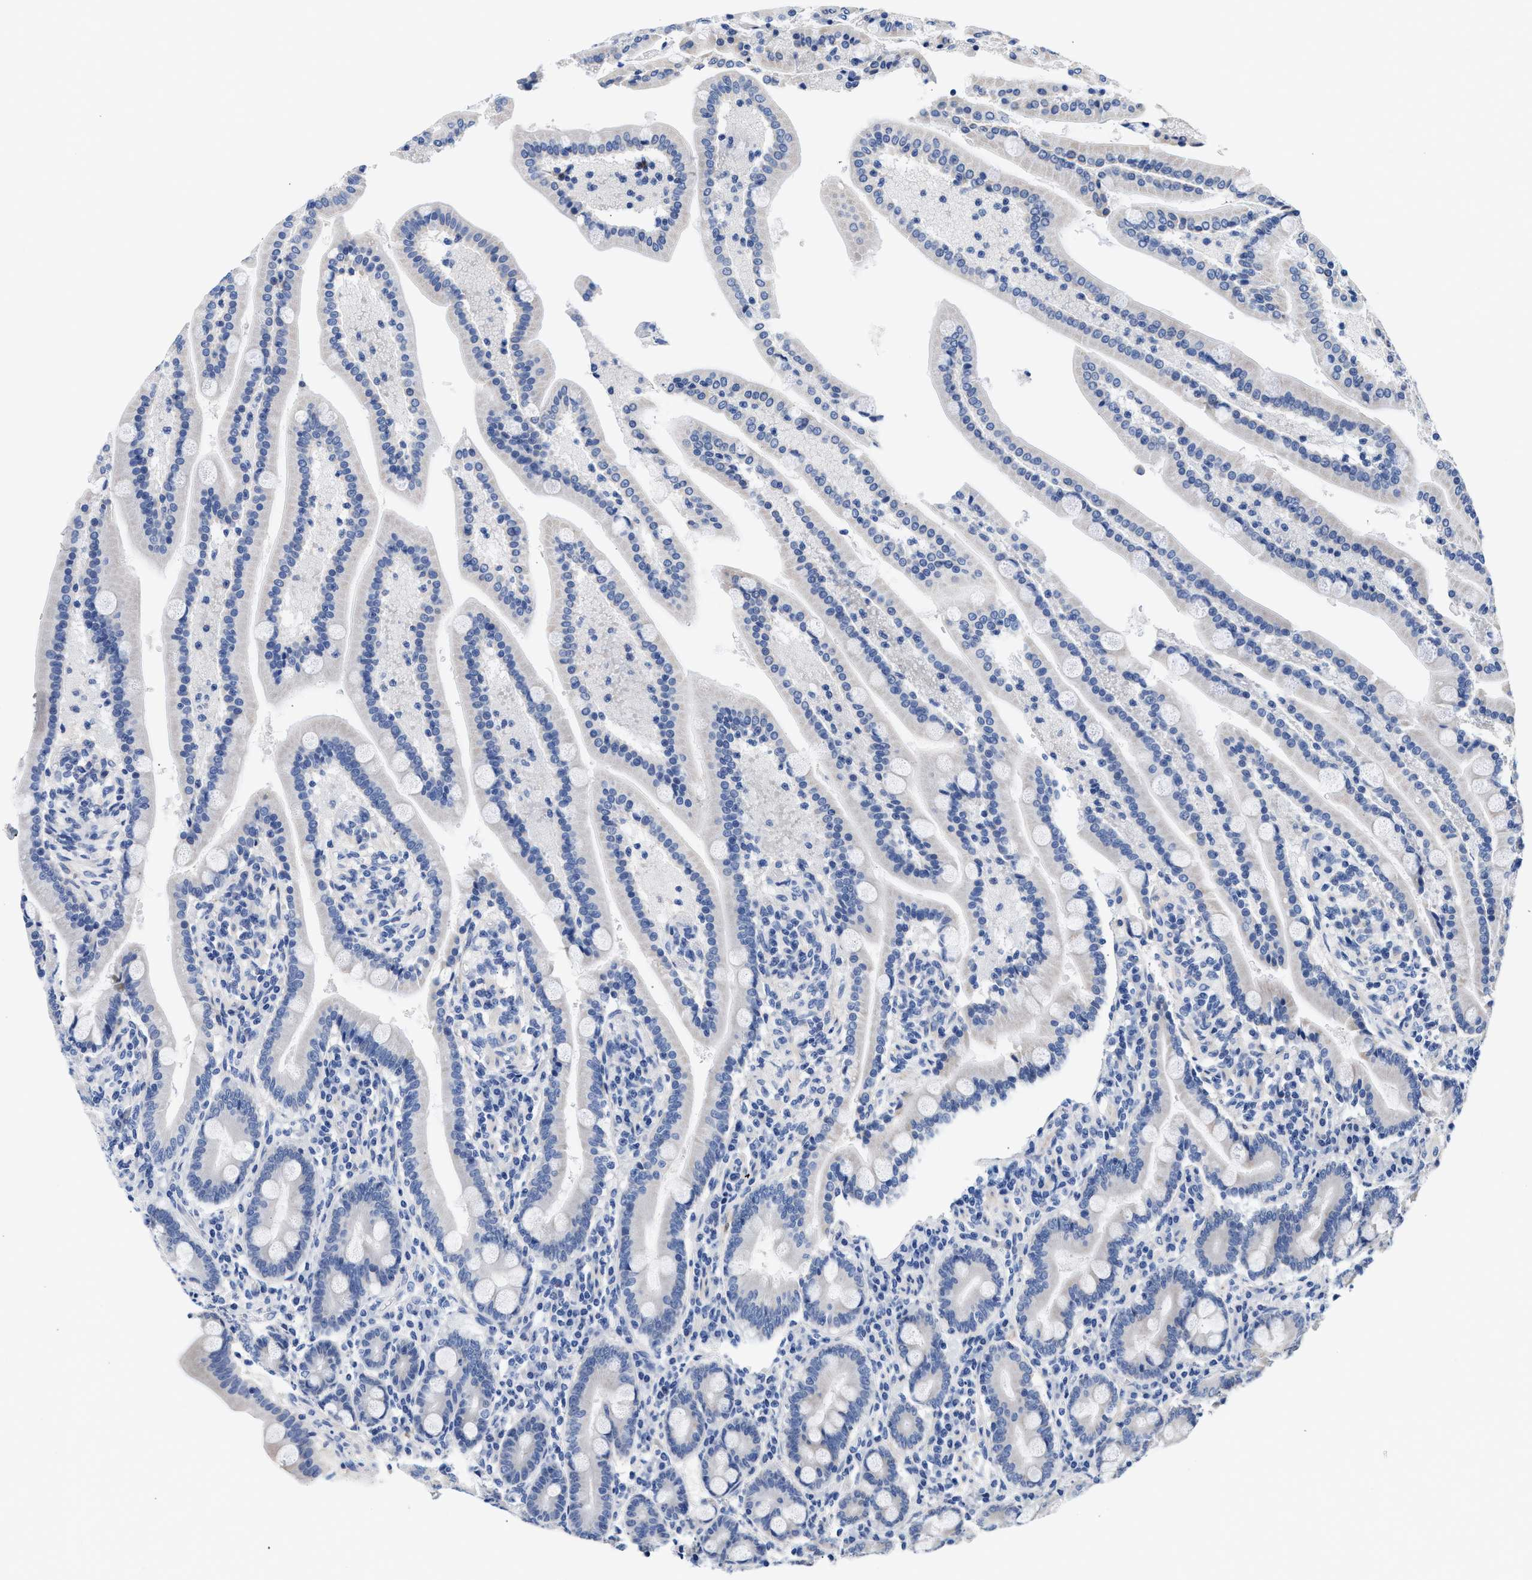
{"staining": {"intensity": "negative", "quantity": "none", "location": "none"}, "tissue": "duodenum", "cell_type": "Glandular cells", "image_type": "normal", "snomed": [{"axis": "morphology", "description": "Normal tissue, NOS"}, {"axis": "topography", "description": "Duodenum"}], "caption": "Glandular cells show no significant expression in benign duodenum. (Brightfield microscopy of DAB (3,3'-diaminobenzidine) IHC at high magnification).", "gene": "ACTL7B", "patient": {"sex": "male", "age": 54}}